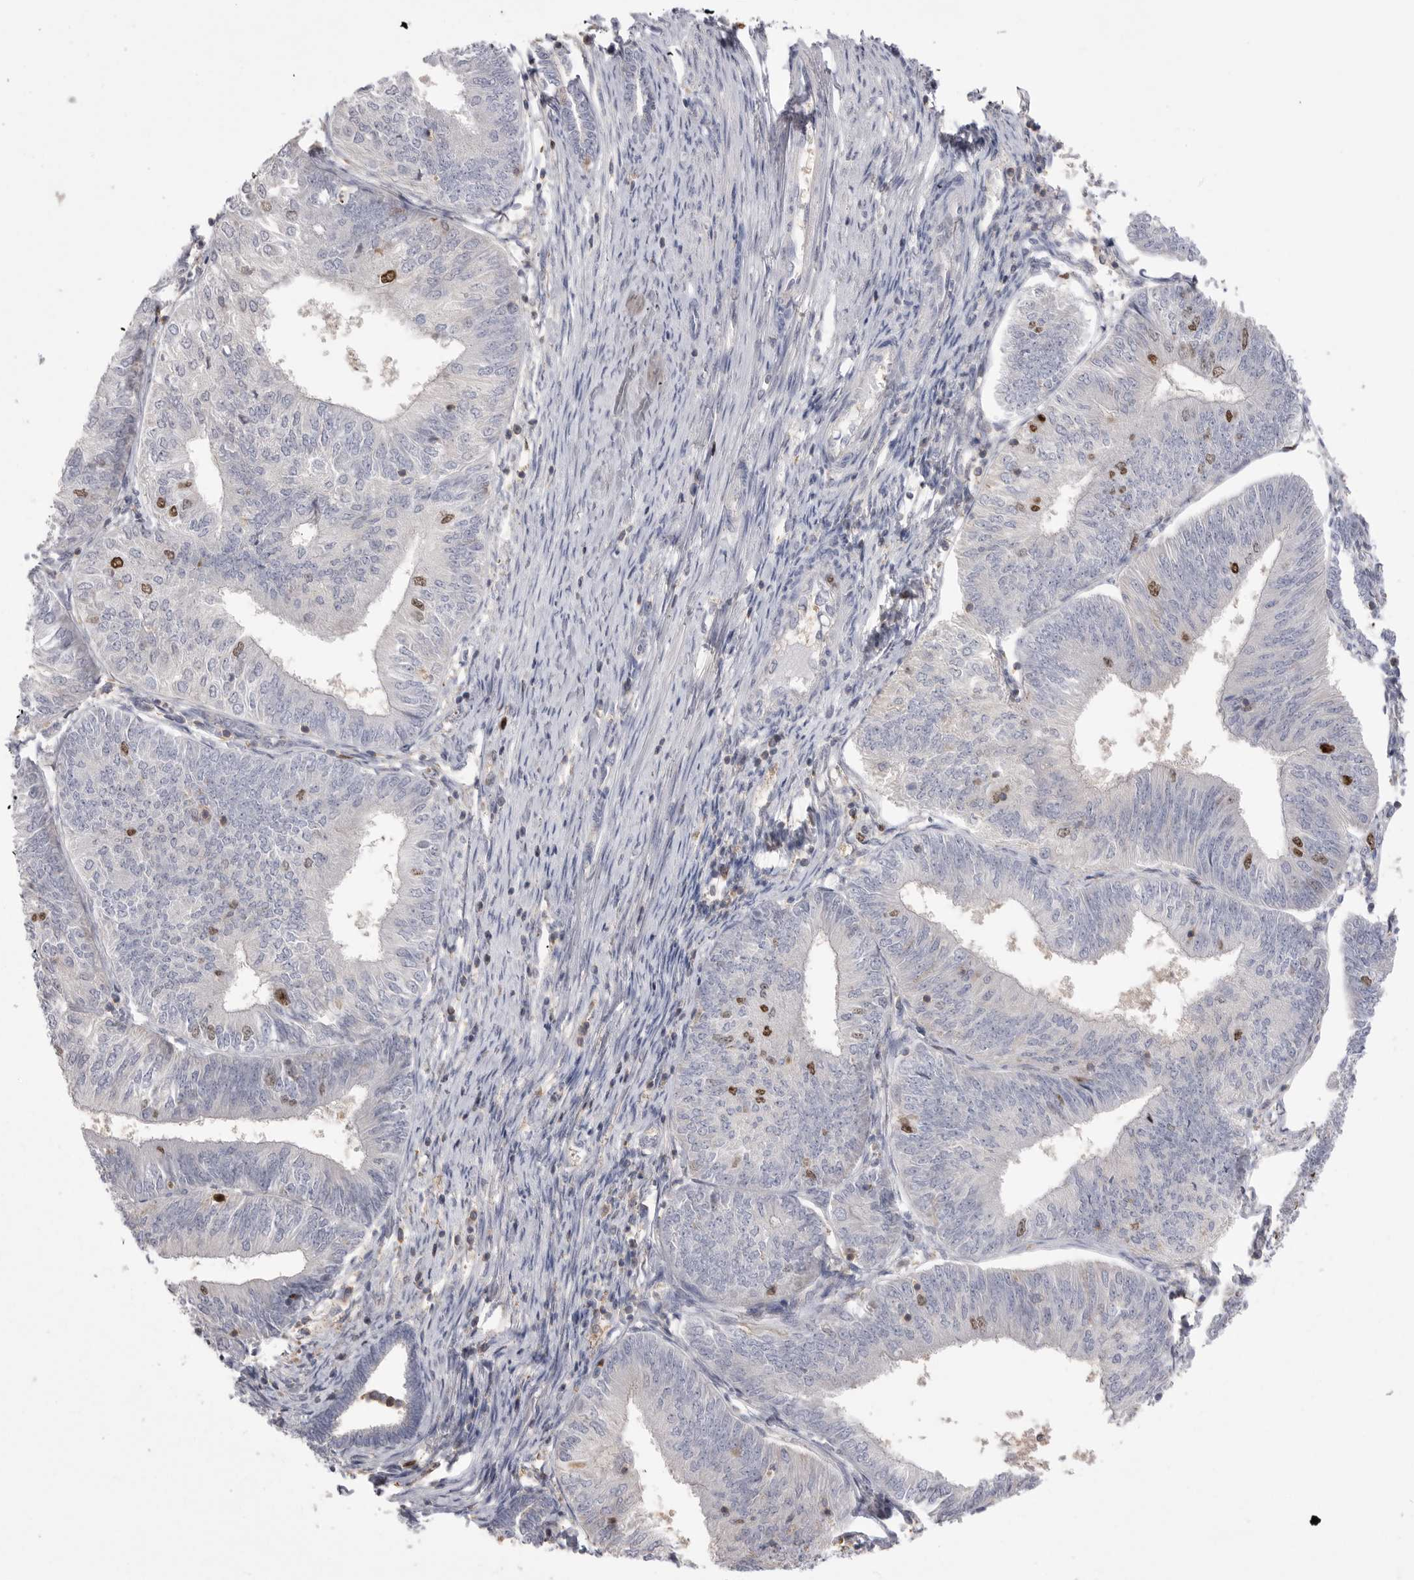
{"staining": {"intensity": "strong", "quantity": "<25%", "location": "nuclear"}, "tissue": "endometrial cancer", "cell_type": "Tumor cells", "image_type": "cancer", "snomed": [{"axis": "morphology", "description": "Adenocarcinoma, NOS"}, {"axis": "topography", "description": "Endometrium"}], "caption": "Immunohistochemistry of human endometrial adenocarcinoma exhibits medium levels of strong nuclear expression in approximately <25% of tumor cells.", "gene": "TOP2A", "patient": {"sex": "female", "age": 58}}